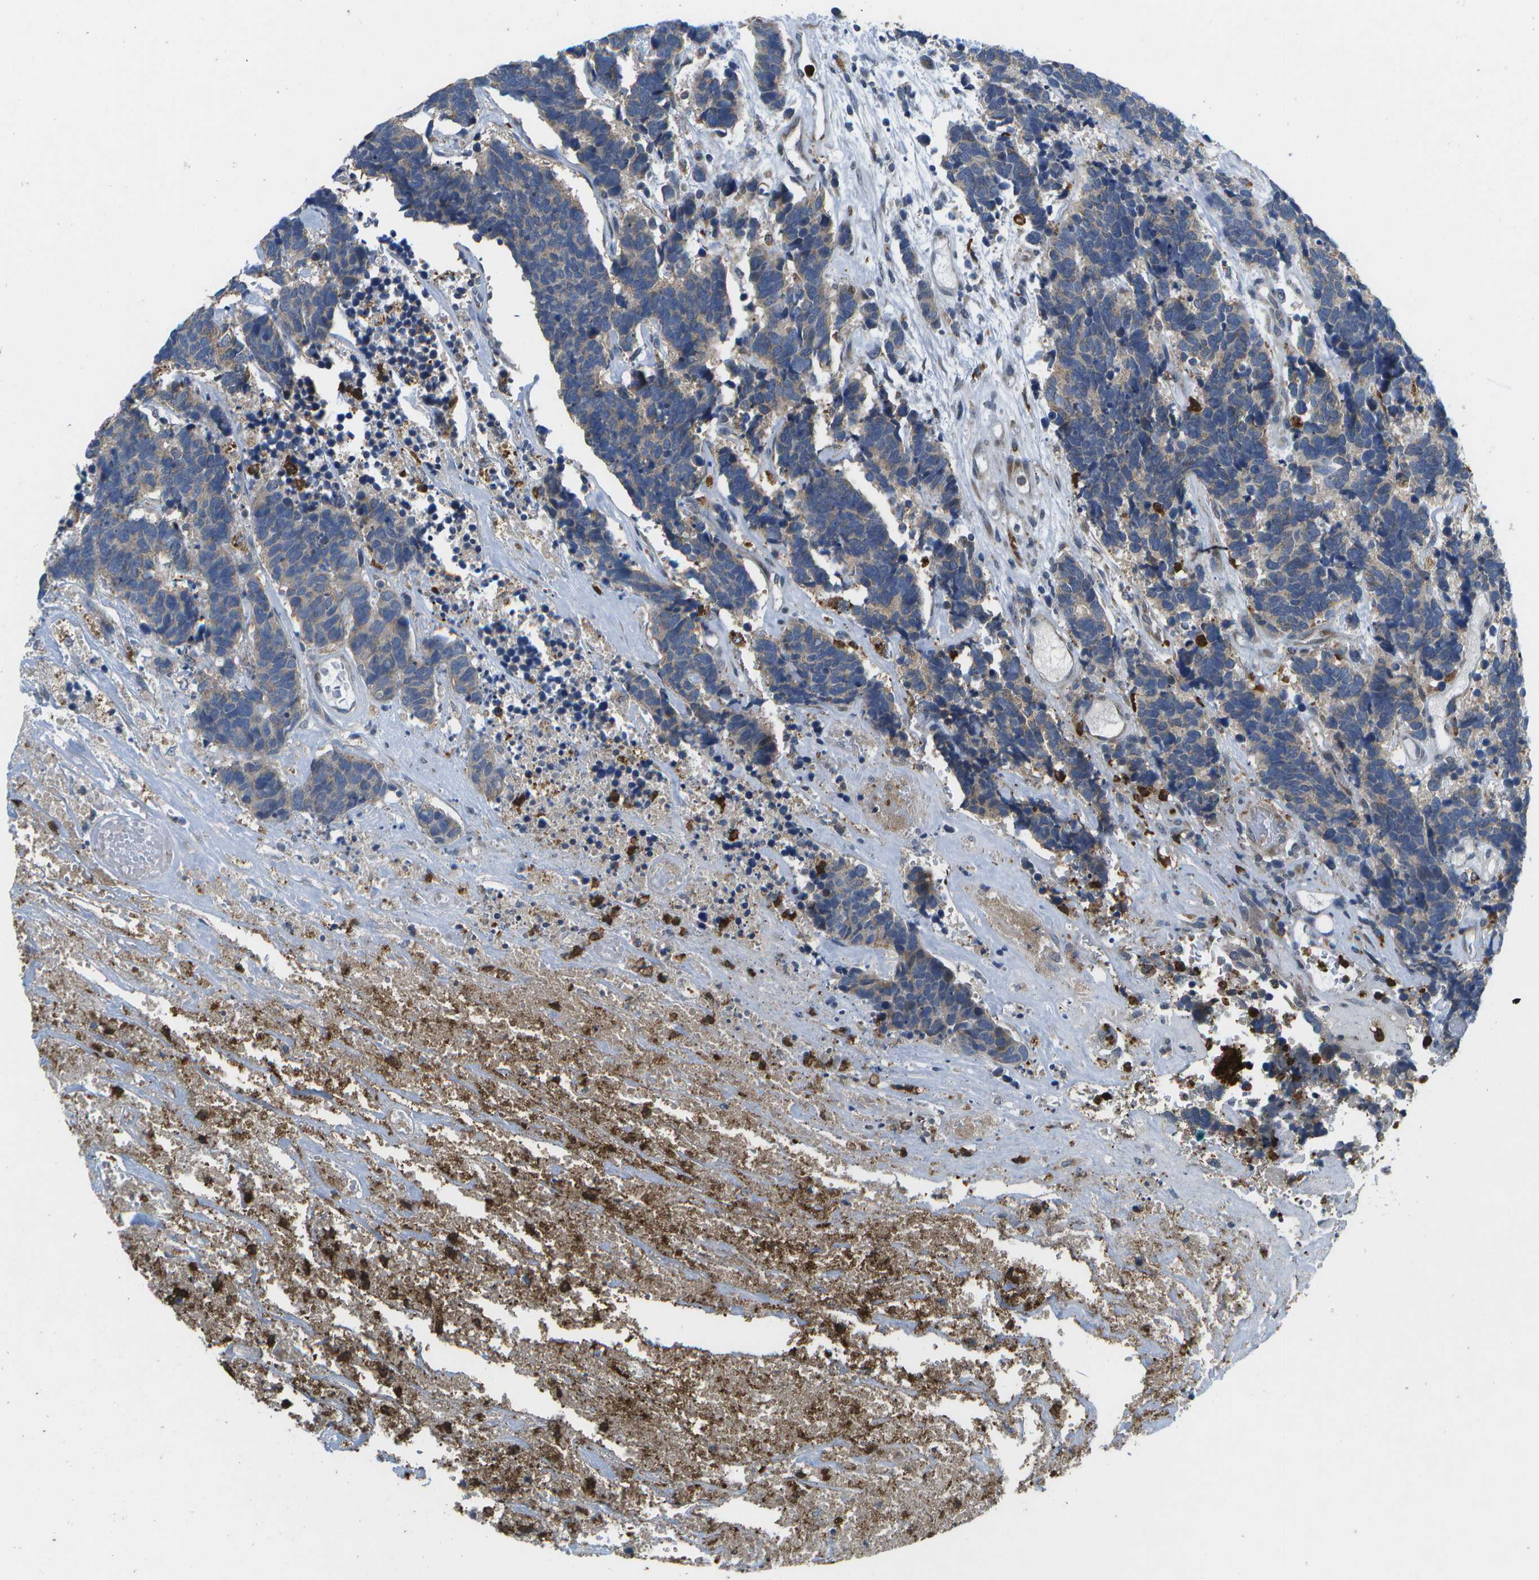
{"staining": {"intensity": "weak", "quantity": ">75%", "location": "cytoplasmic/membranous"}, "tissue": "carcinoid", "cell_type": "Tumor cells", "image_type": "cancer", "snomed": [{"axis": "morphology", "description": "Carcinoma, NOS"}, {"axis": "morphology", "description": "Carcinoid, malignant, NOS"}, {"axis": "topography", "description": "Urinary bladder"}], "caption": "Protein expression analysis of human carcinoid reveals weak cytoplasmic/membranous expression in approximately >75% of tumor cells. (DAB (3,3'-diaminobenzidine) = brown stain, brightfield microscopy at high magnification).", "gene": "GALNT15", "patient": {"sex": "male", "age": 57}}